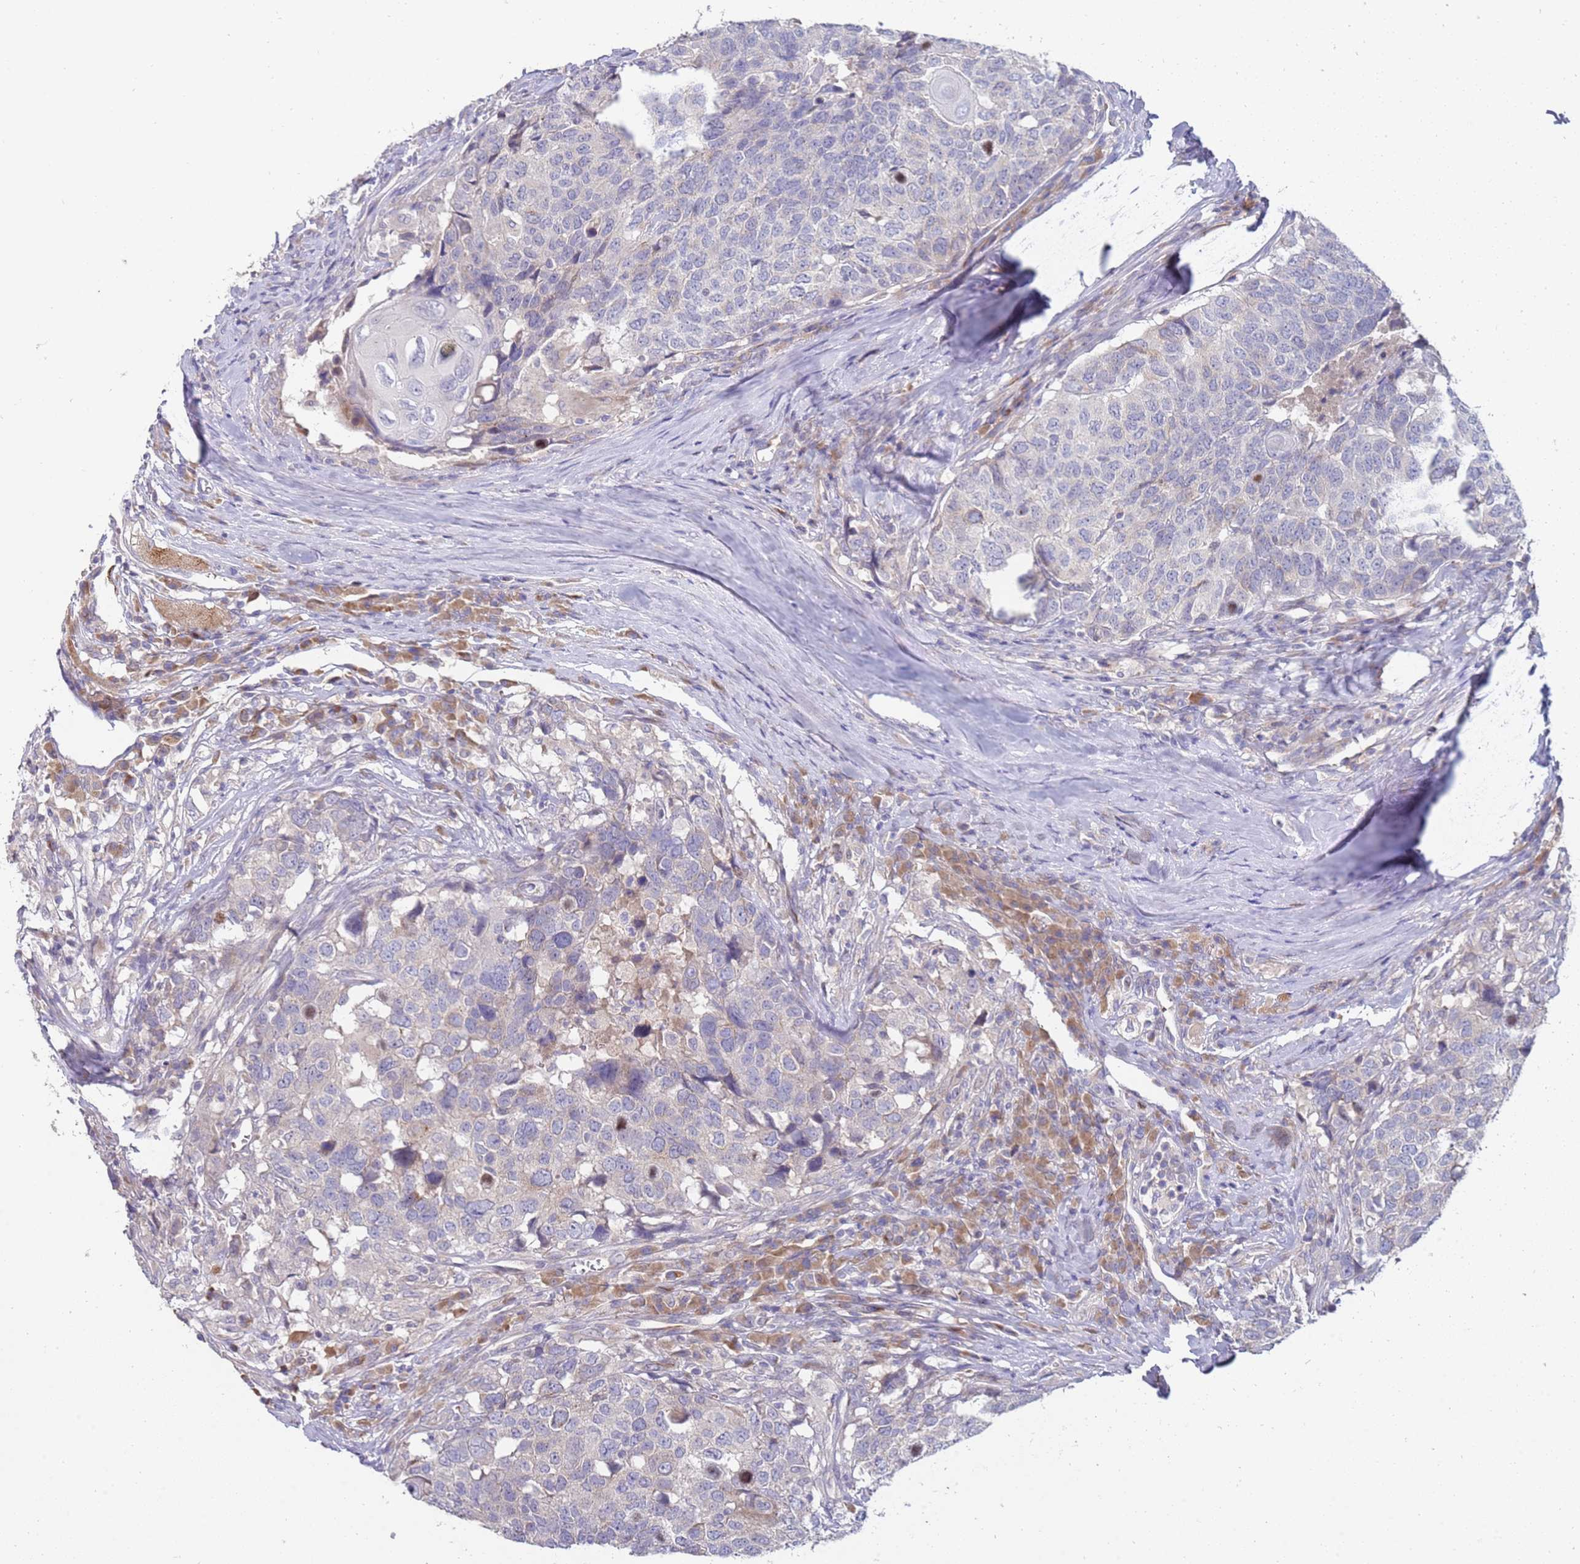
{"staining": {"intensity": "negative", "quantity": "none", "location": "none"}, "tissue": "head and neck cancer", "cell_type": "Tumor cells", "image_type": "cancer", "snomed": [{"axis": "morphology", "description": "Squamous cell carcinoma, NOS"}, {"axis": "topography", "description": "Head-Neck"}], "caption": "Immunohistochemical staining of human head and neck squamous cell carcinoma displays no significant expression in tumor cells.", "gene": "NMUR2", "patient": {"sex": "male", "age": 66}}